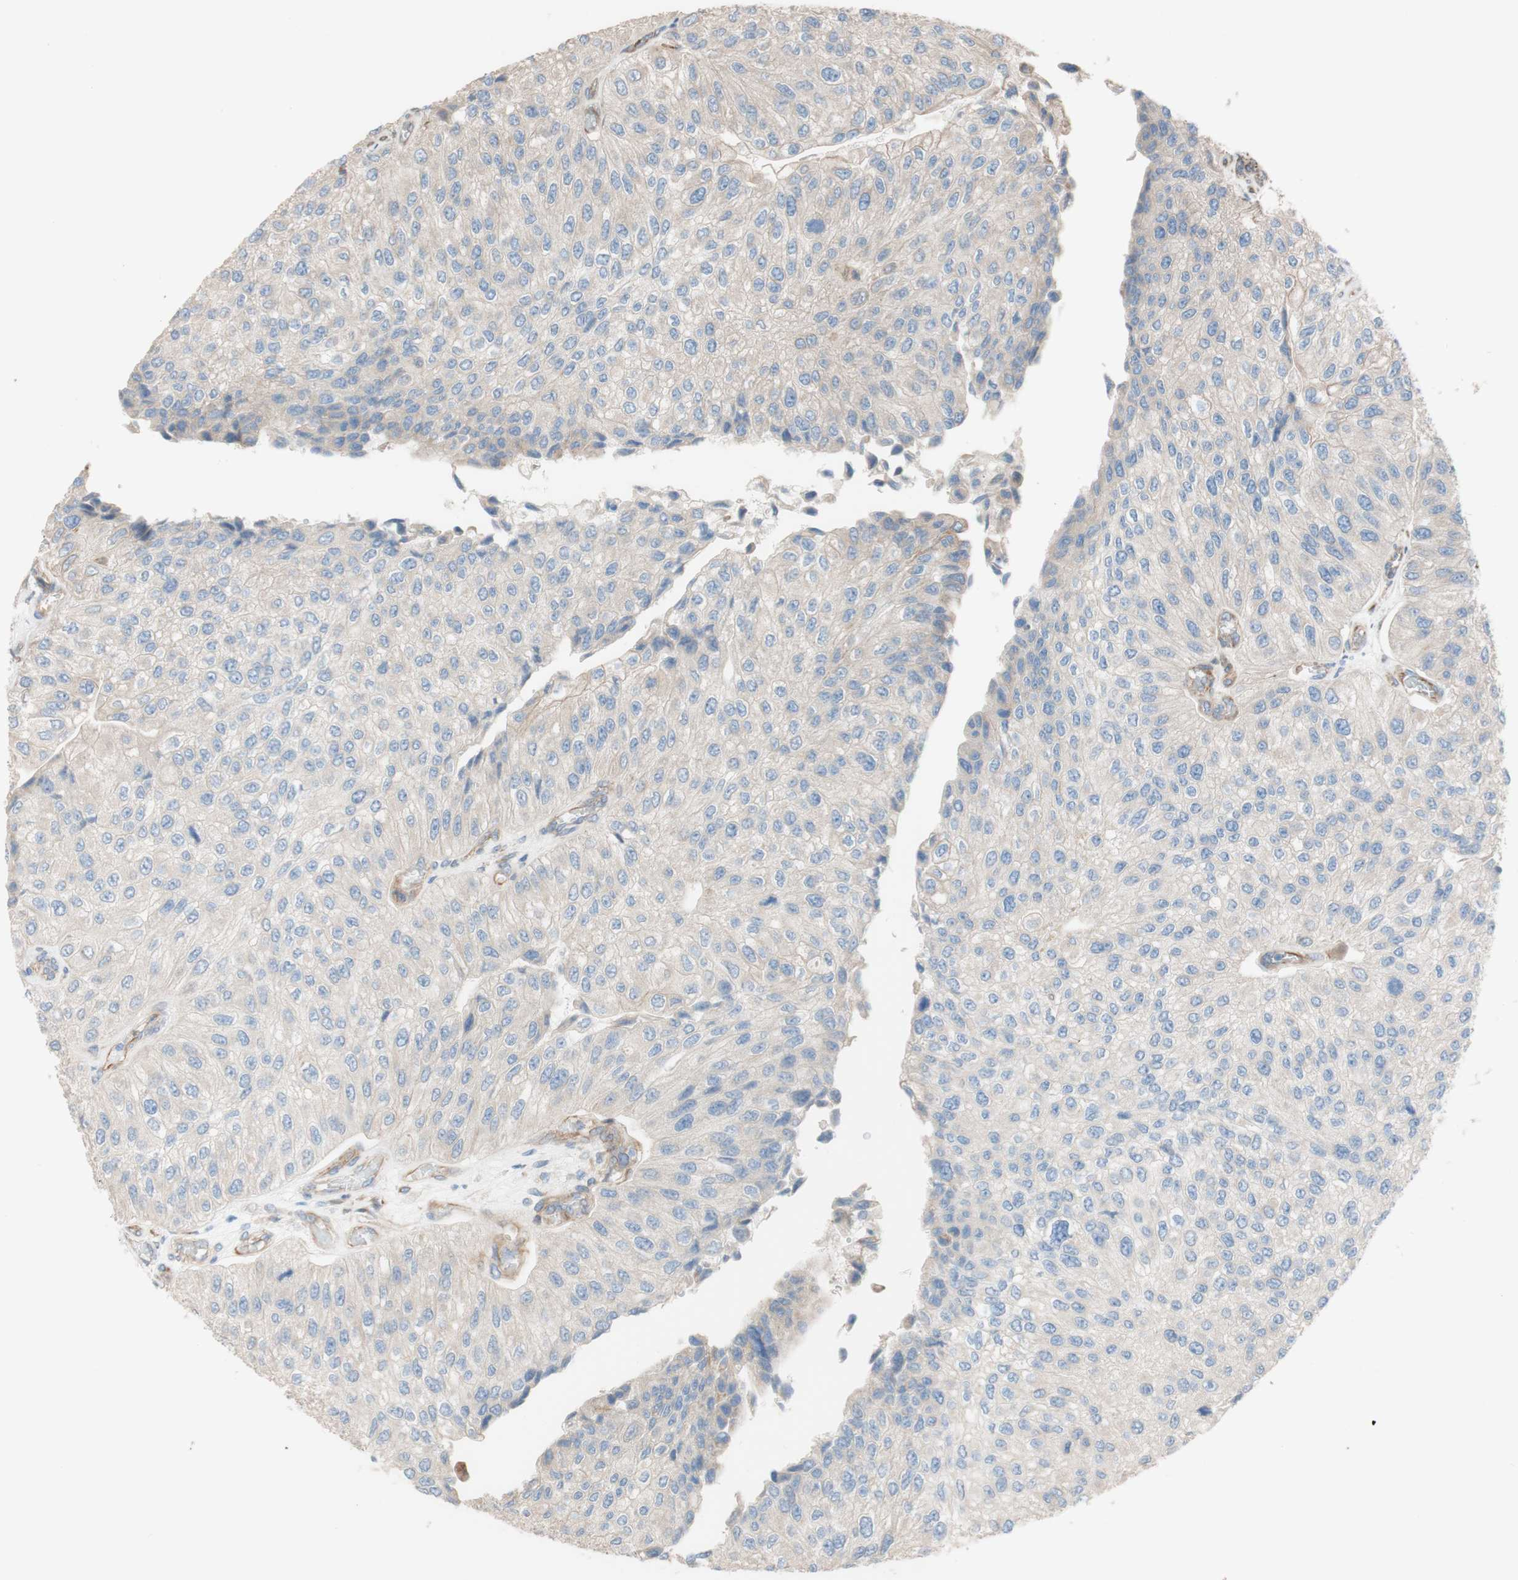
{"staining": {"intensity": "weak", "quantity": ">75%", "location": "cytoplasmic/membranous"}, "tissue": "urothelial cancer", "cell_type": "Tumor cells", "image_type": "cancer", "snomed": [{"axis": "morphology", "description": "Urothelial carcinoma, High grade"}, {"axis": "topography", "description": "Kidney"}, {"axis": "topography", "description": "Urinary bladder"}], "caption": "Protein staining by IHC reveals weak cytoplasmic/membranous positivity in approximately >75% of tumor cells in urothelial cancer. (brown staining indicates protein expression, while blue staining denotes nuclei).", "gene": "C1orf43", "patient": {"sex": "male", "age": 77}}